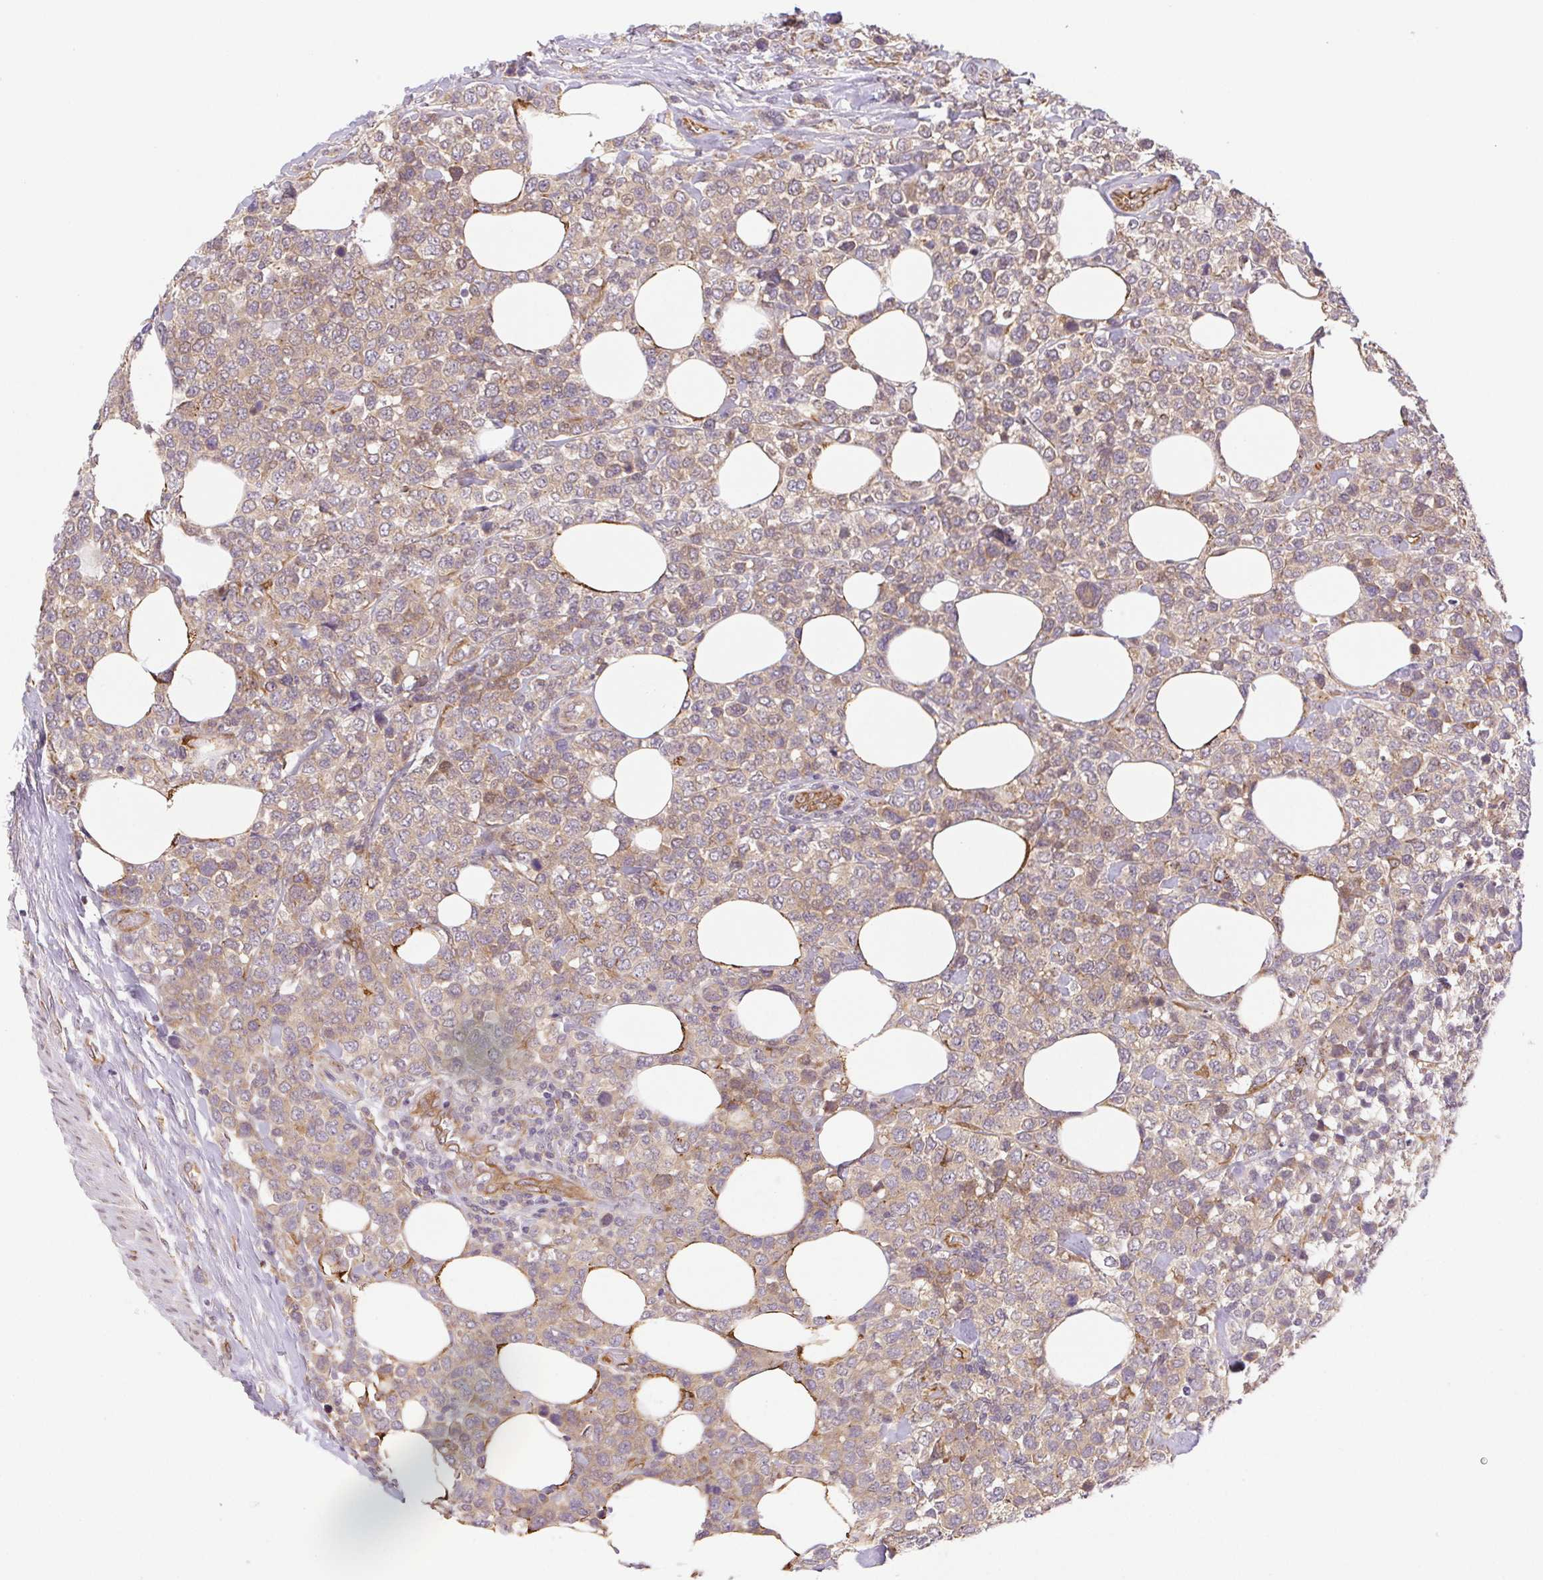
{"staining": {"intensity": "negative", "quantity": "none", "location": "none"}, "tissue": "lymphoma", "cell_type": "Tumor cells", "image_type": "cancer", "snomed": [{"axis": "morphology", "description": "Malignant lymphoma, non-Hodgkin's type, High grade"}, {"axis": "topography", "description": "Soft tissue"}], "caption": "The micrograph displays no significant staining in tumor cells of high-grade malignant lymphoma, non-Hodgkin's type.", "gene": "LYPD5", "patient": {"sex": "female", "age": 56}}